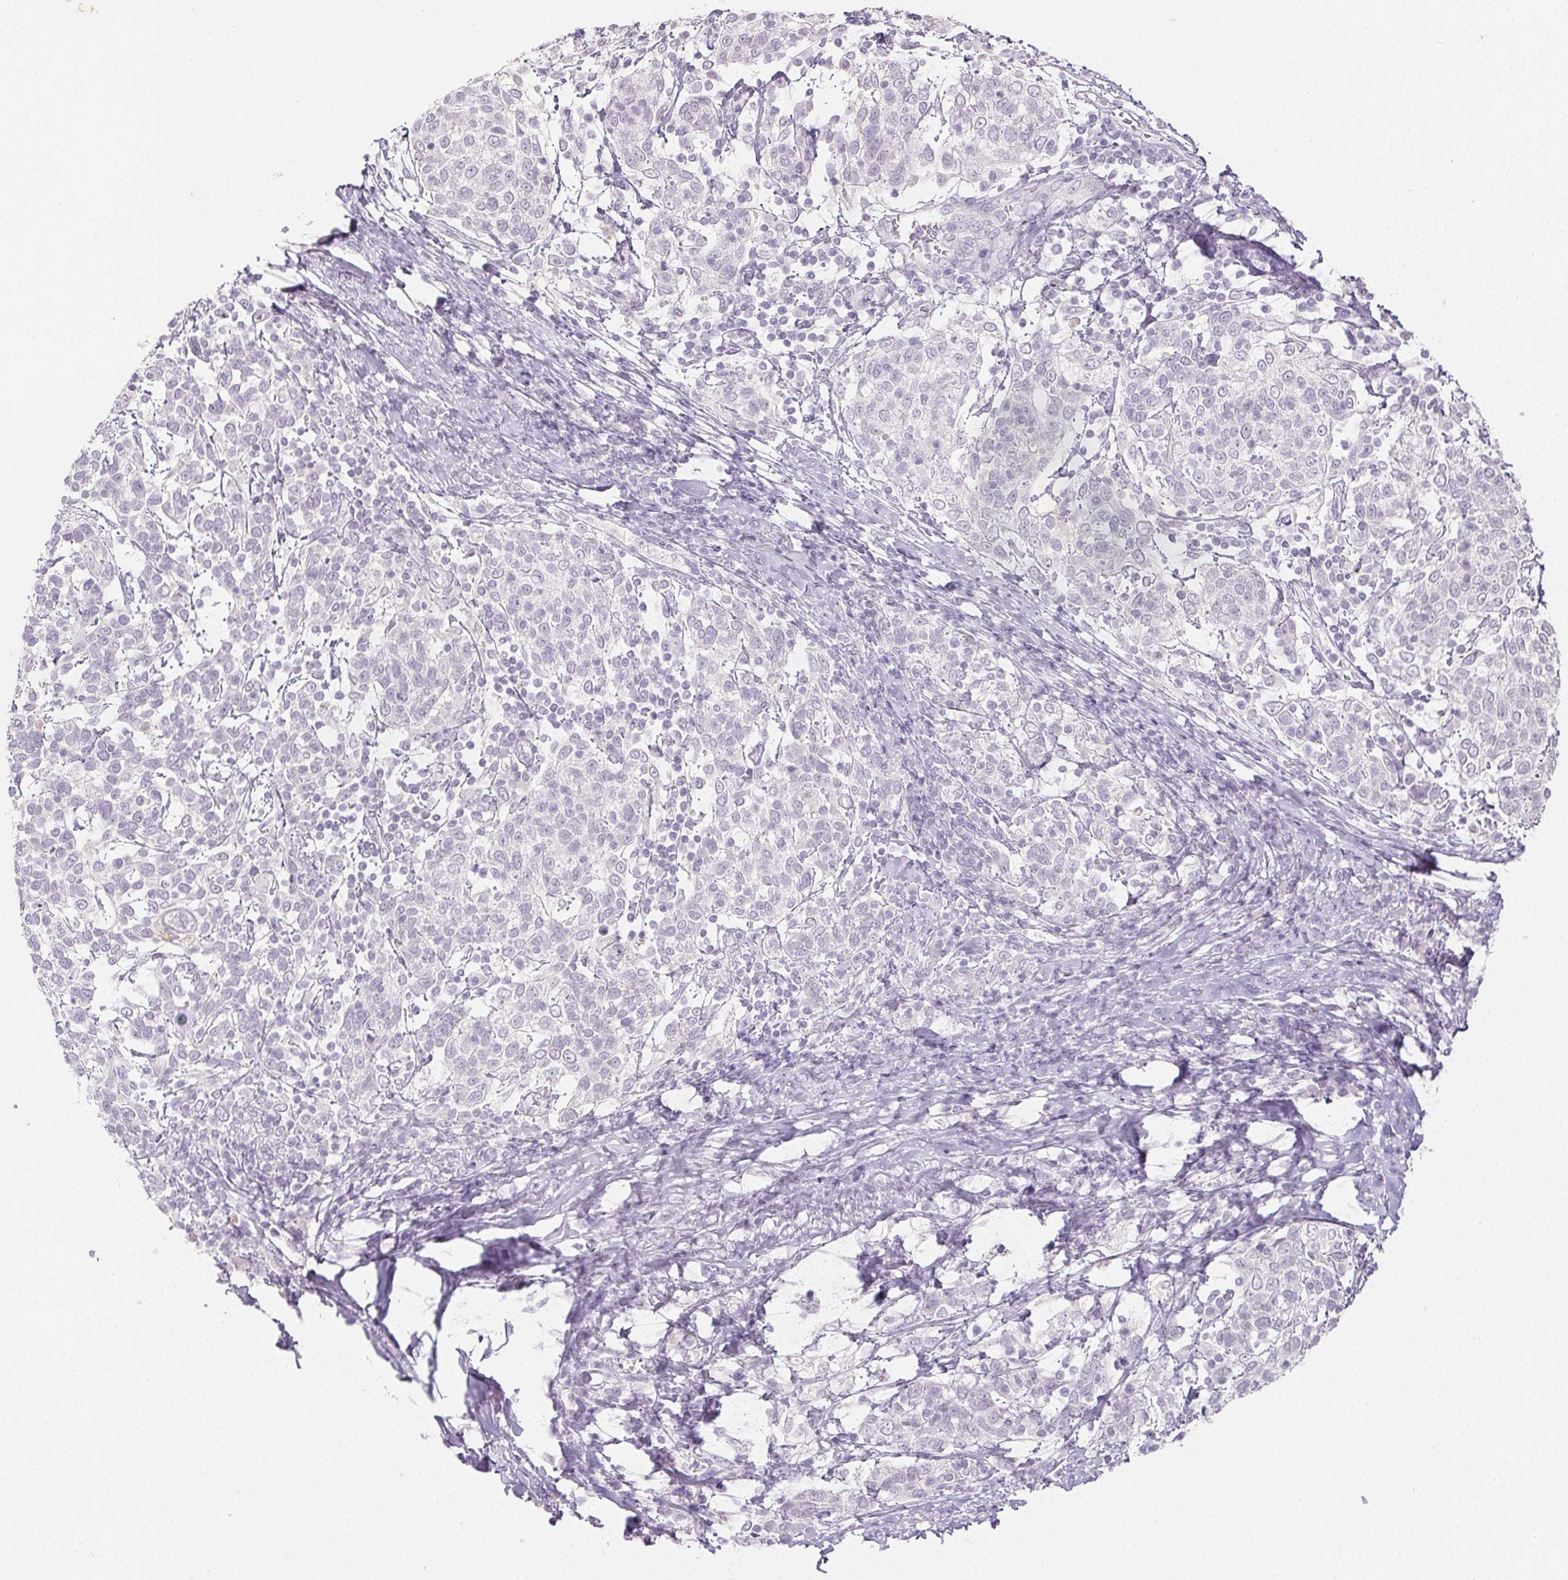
{"staining": {"intensity": "negative", "quantity": "none", "location": "none"}, "tissue": "cervical cancer", "cell_type": "Tumor cells", "image_type": "cancer", "snomed": [{"axis": "morphology", "description": "Squamous cell carcinoma, NOS"}, {"axis": "topography", "description": "Cervix"}], "caption": "The immunohistochemistry micrograph has no significant expression in tumor cells of squamous cell carcinoma (cervical) tissue. Brightfield microscopy of immunohistochemistry stained with DAB (brown) and hematoxylin (blue), captured at high magnification.", "gene": "PI3", "patient": {"sex": "female", "age": 61}}